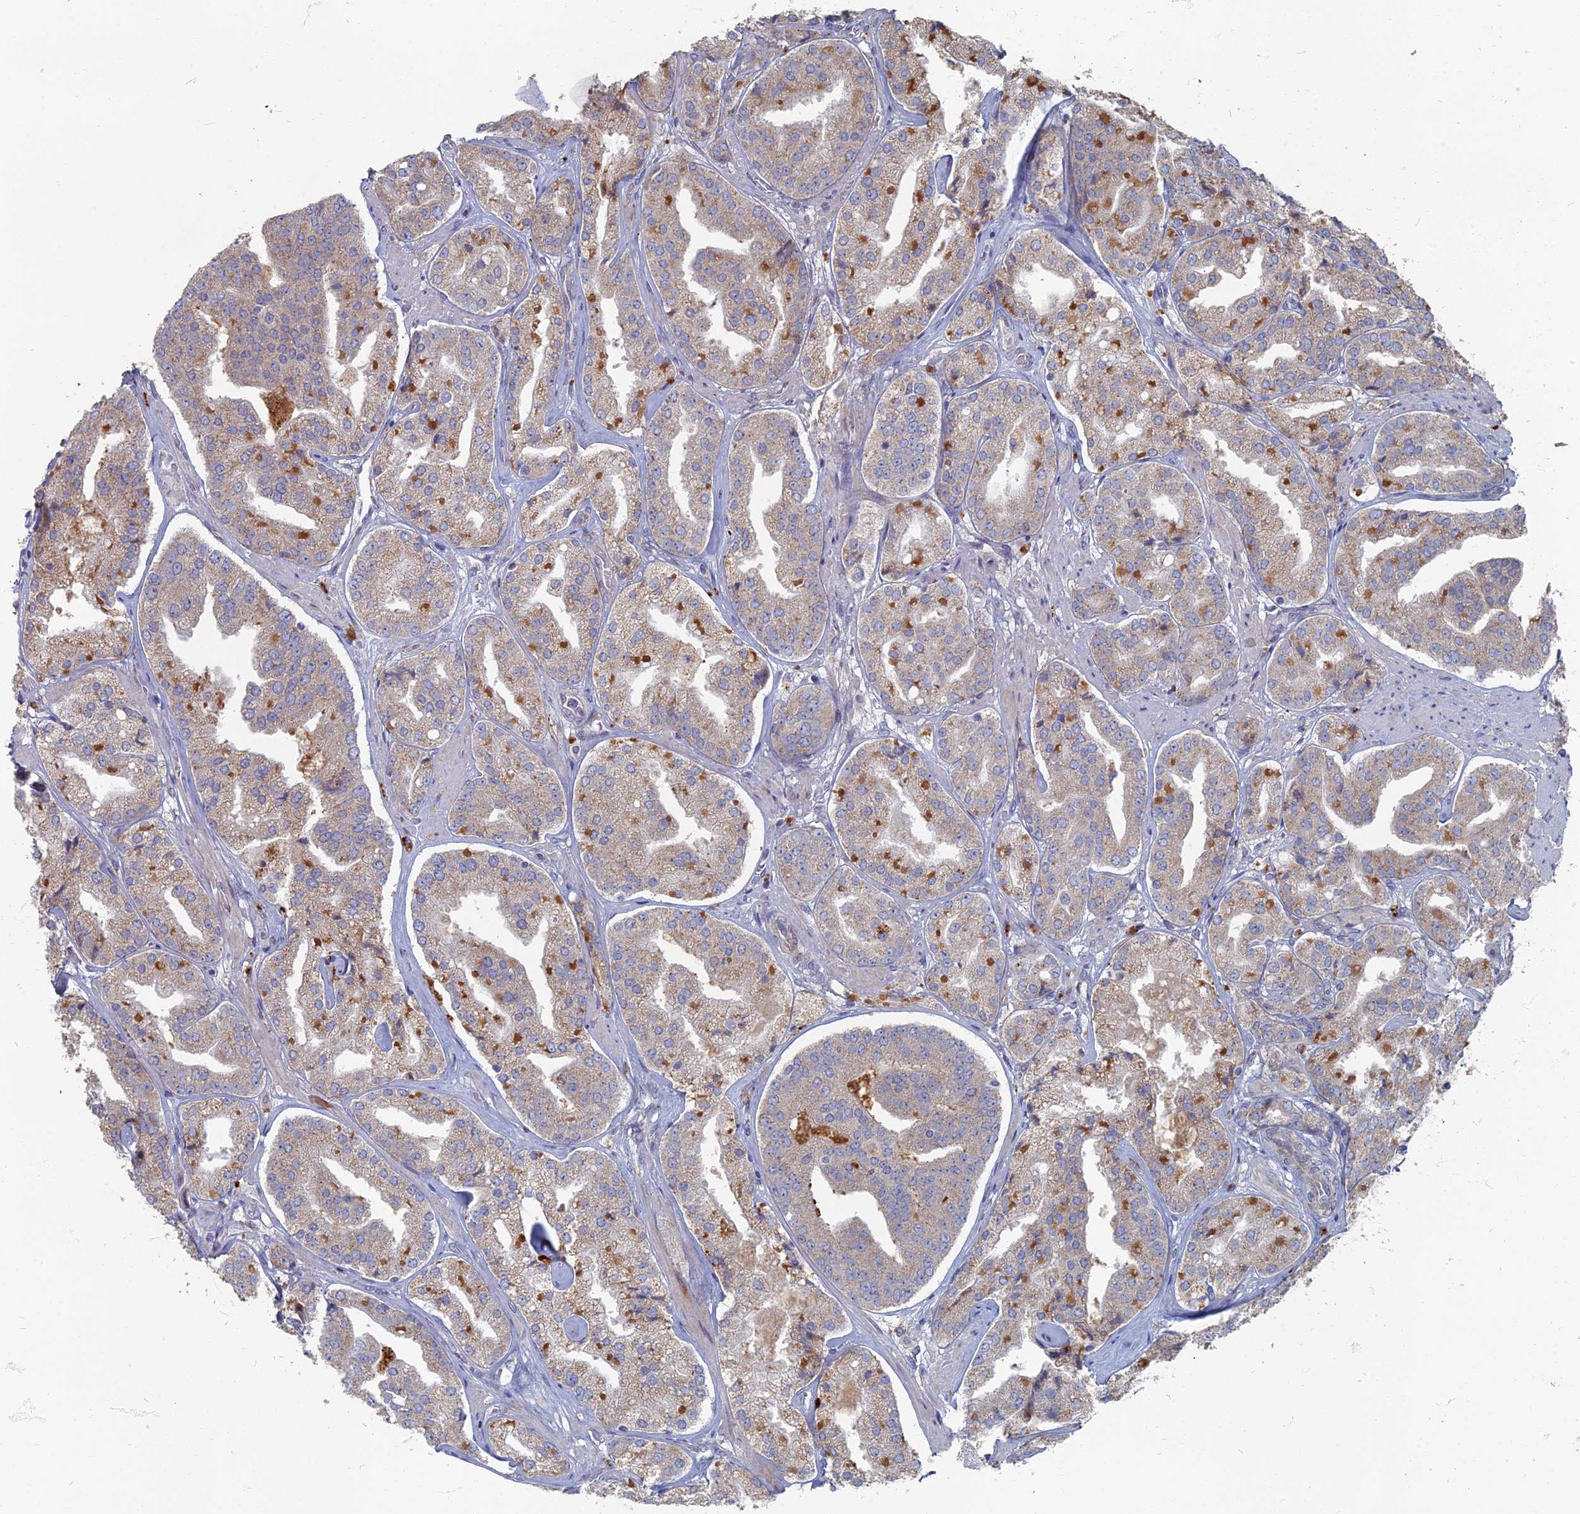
{"staining": {"intensity": "moderate", "quantity": "<25%", "location": "cytoplasmic/membranous"}, "tissue": "prostate cancer", "cell_type": "Tumor cells", "image_type": "cancer", "snomed": [{"axis": "morphology", "description": "Adenocarcinoma, High grade"}, {"axis": "topography", "description": "Prostate"}], "caption": "The histopathology image shows immunohistochemical staining of prostate cancer (high-grade adenocarcinoma). There is moderate cytoplasmic/membranous positivity is seen in about <25% of tumor cells.", "gene": "TMEM128", "patient": {"sex": "male", "age": 63}}